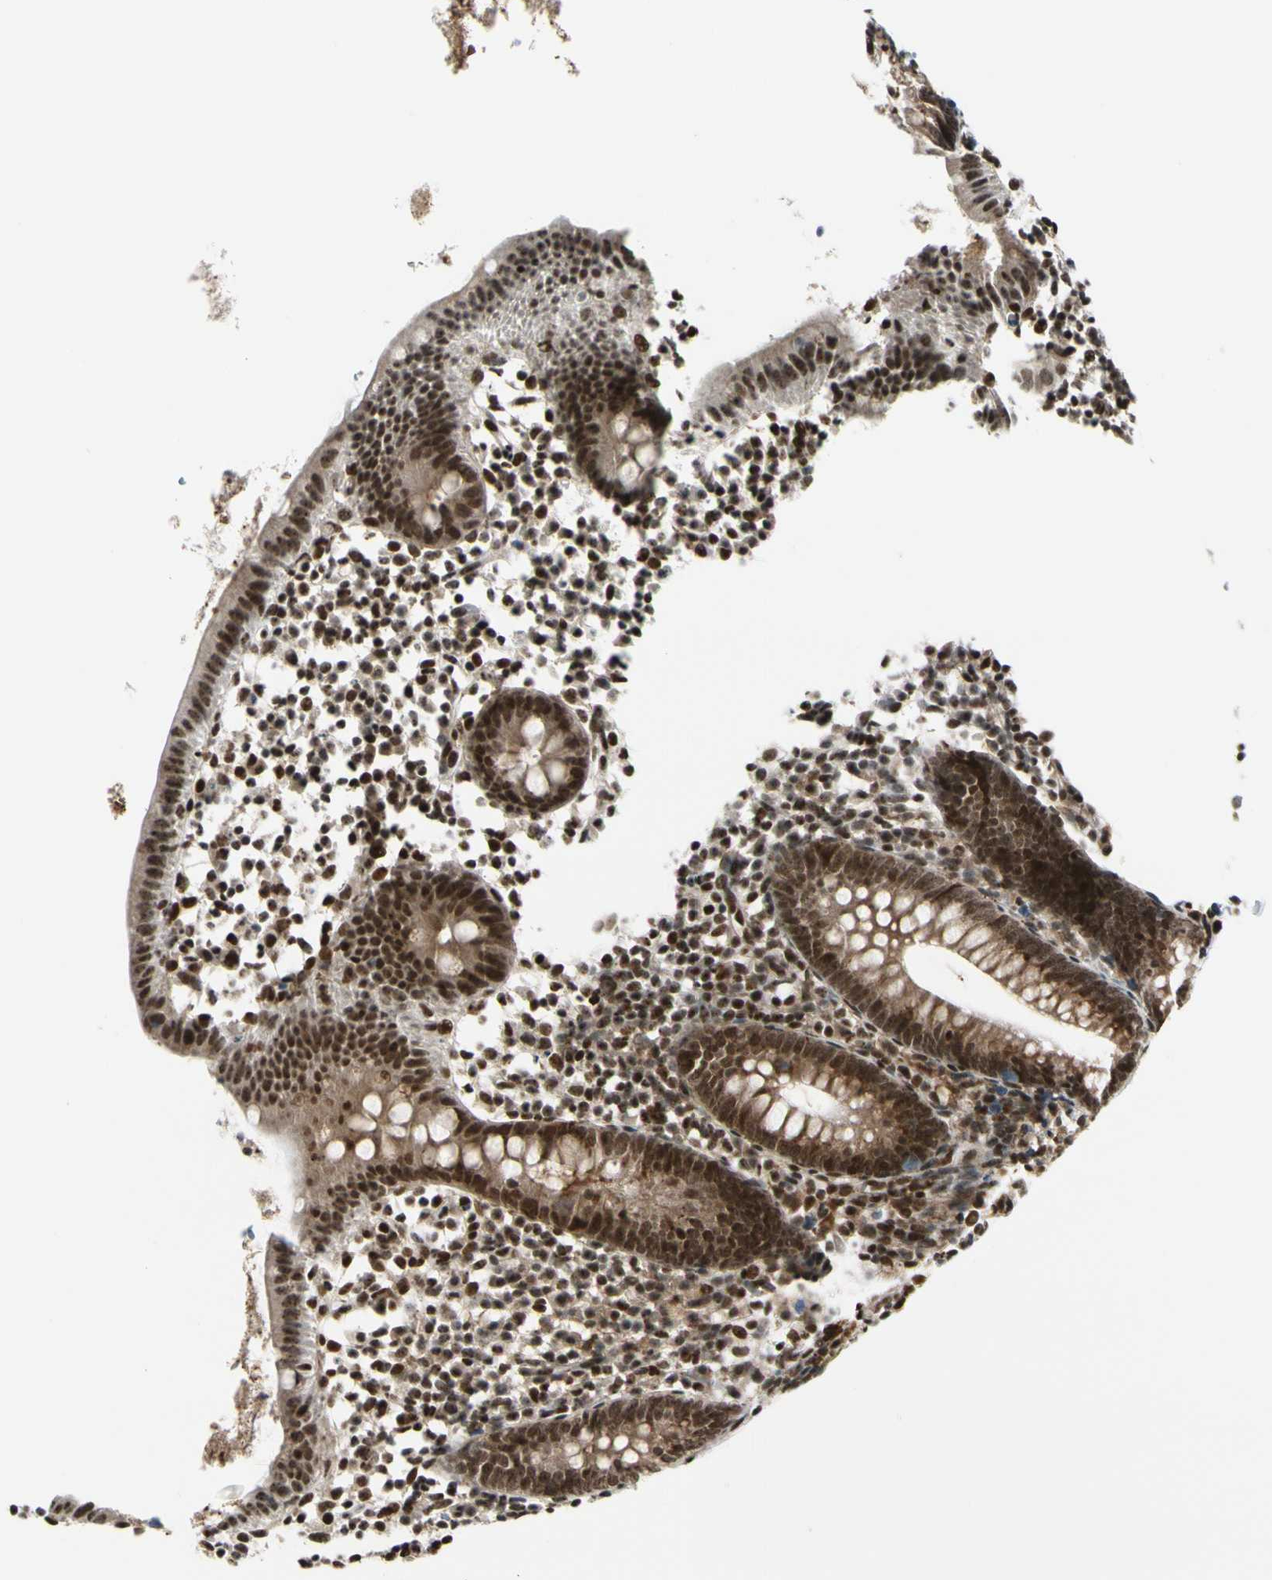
{"staining": {"intensity": "strong", "quantity": ">75%", "location": "cytoplasmic/membranous,nuclear"}, "tissue": "appendix", "cell_type": "Glandular cells", "image_type": "normal", "snomed": [{"axis": "morphology", "description": "Normal tissue, NOS"}, {"axis": "topography", "description": "Appendix"}], "caption": "Immunohistochemistry (IHC) micrograph of normal appendix stained for a protein (brown), which reveals high levels of strong cytoplasmic/membranous,nuclear expression in approximately >75% of glandular cells.", "gene": "DAXX", "patient": {"sex": "female", "age": 20}}